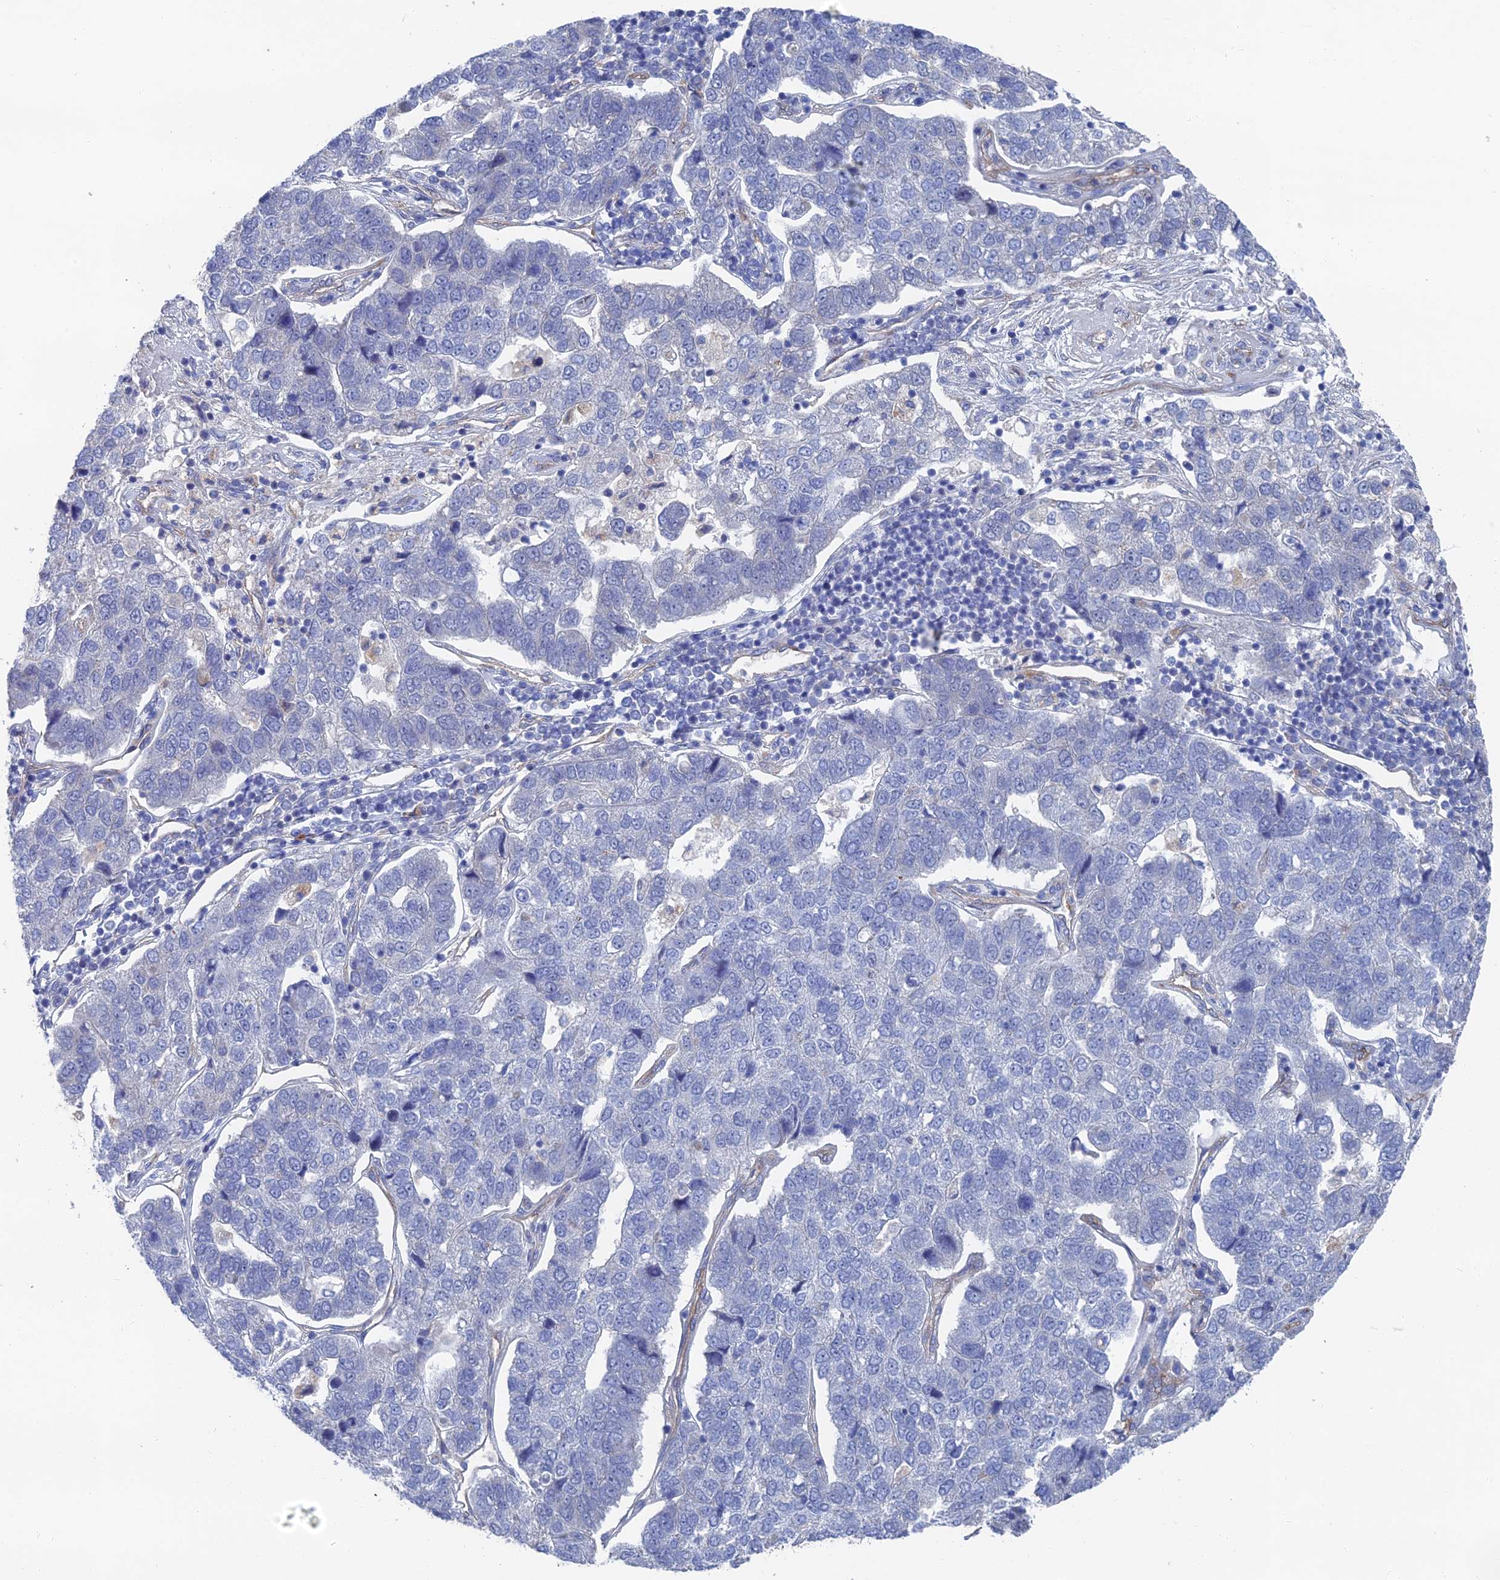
{"staining": {"intensity": "negative", "quantity": "none", "location": "none"}, "tissue": "pancreatic cancer", "cell_type": "Tumor cells", "image_type": "cancer", "snomed": [{"axis": "morphology", "description": "Adenocarcinoma, NOS"}, {"axis": "topography", "description": "Pancreas"}], "caption": "The histopathology image reveals no staining of tumor cells in pancreatic cancer (adenocarcinoma).", "gene": "ARAP3", "patient": {"sex": "female", "age": 61}}